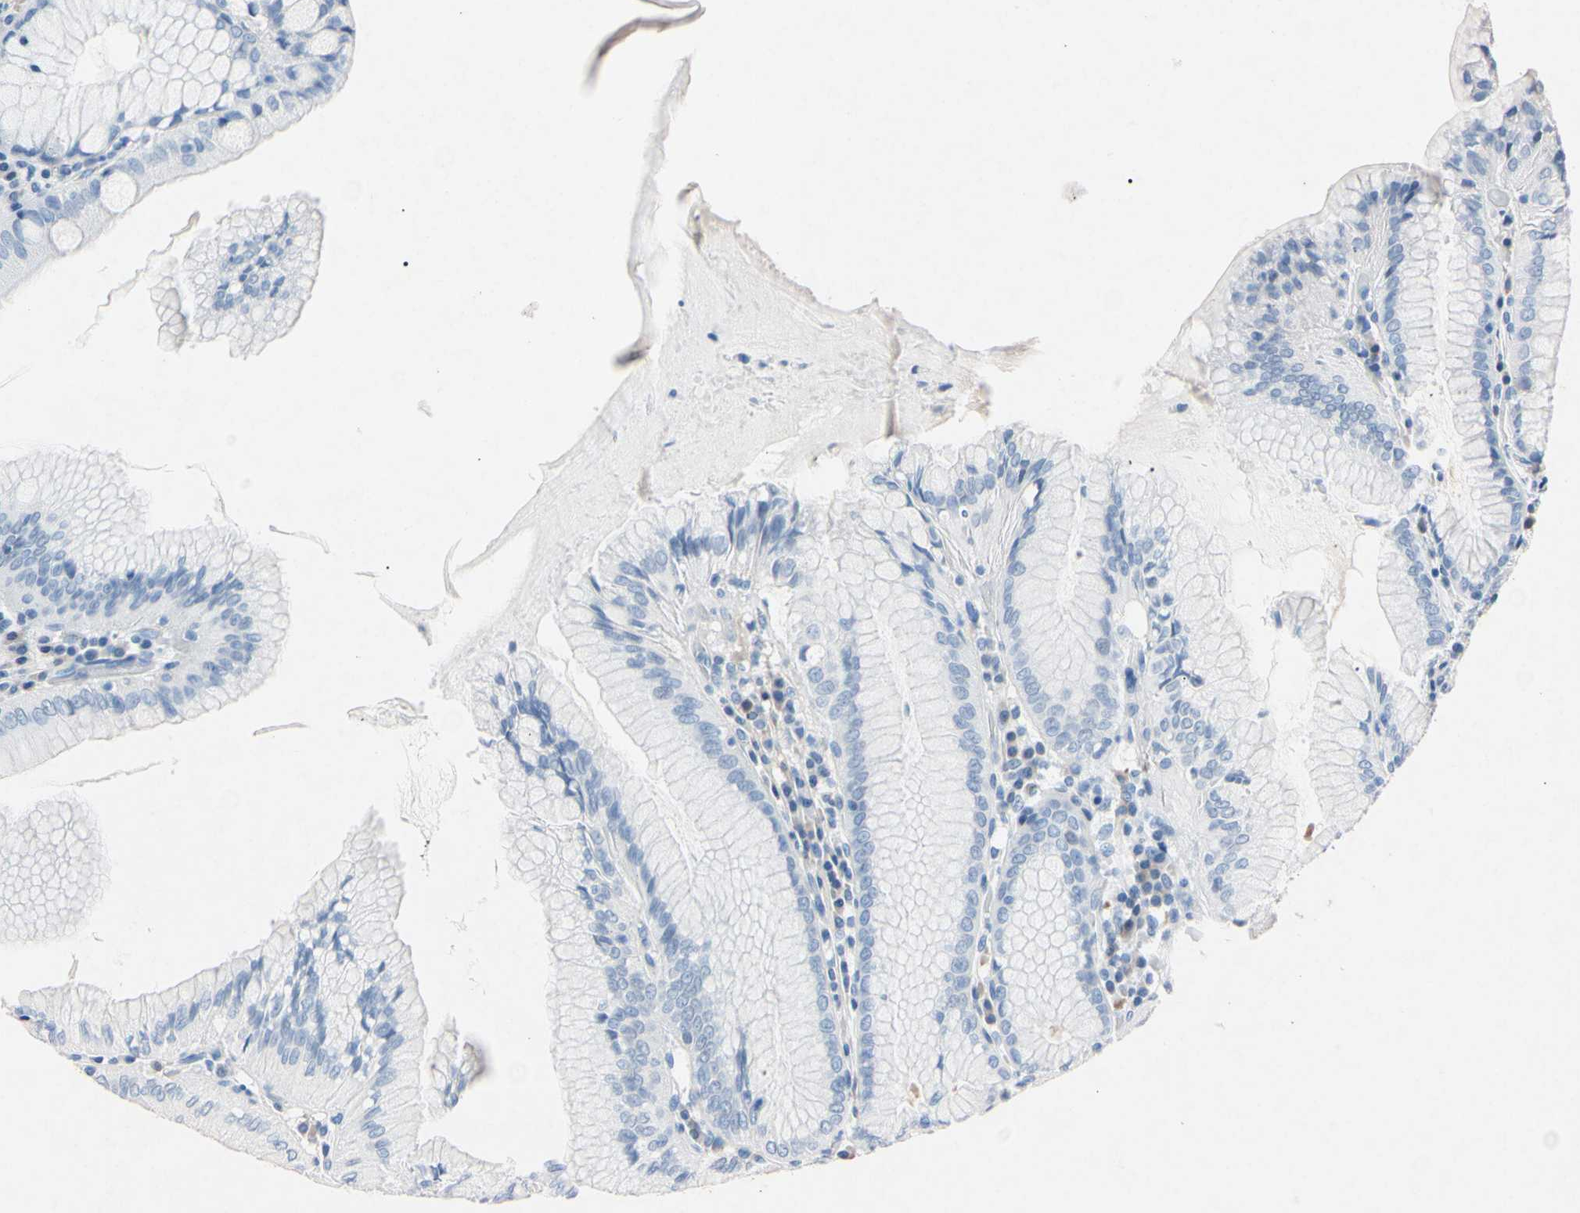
{"staining": {"intensity": "moderate", "quantity": "<25%", "location": "cytoplasmic/membranous"}, "tissue": "stomach", "cell_type": "Glandular cells", "image_type": "normal", "snomed": [{"axis": "morphology", "description": "Normal tissue, NOS"}, {"axis": "topography", "description": "Stomach, lower"}], "caption": "High-magnification brightfield microscopy of benign stomach stained with DAB (brown) and counterstained with hematoxylin (blue). glandular cells exhibit moderate cytoplasmic/membranous staining is seen in approximately<25% of cells. The staining was performed using DAB, with brown indicating positive protein expression. Nuclei are stained blue with hematoxylin.", "gene": "ELN", "patient": {"sex": "female", "age": 76}}